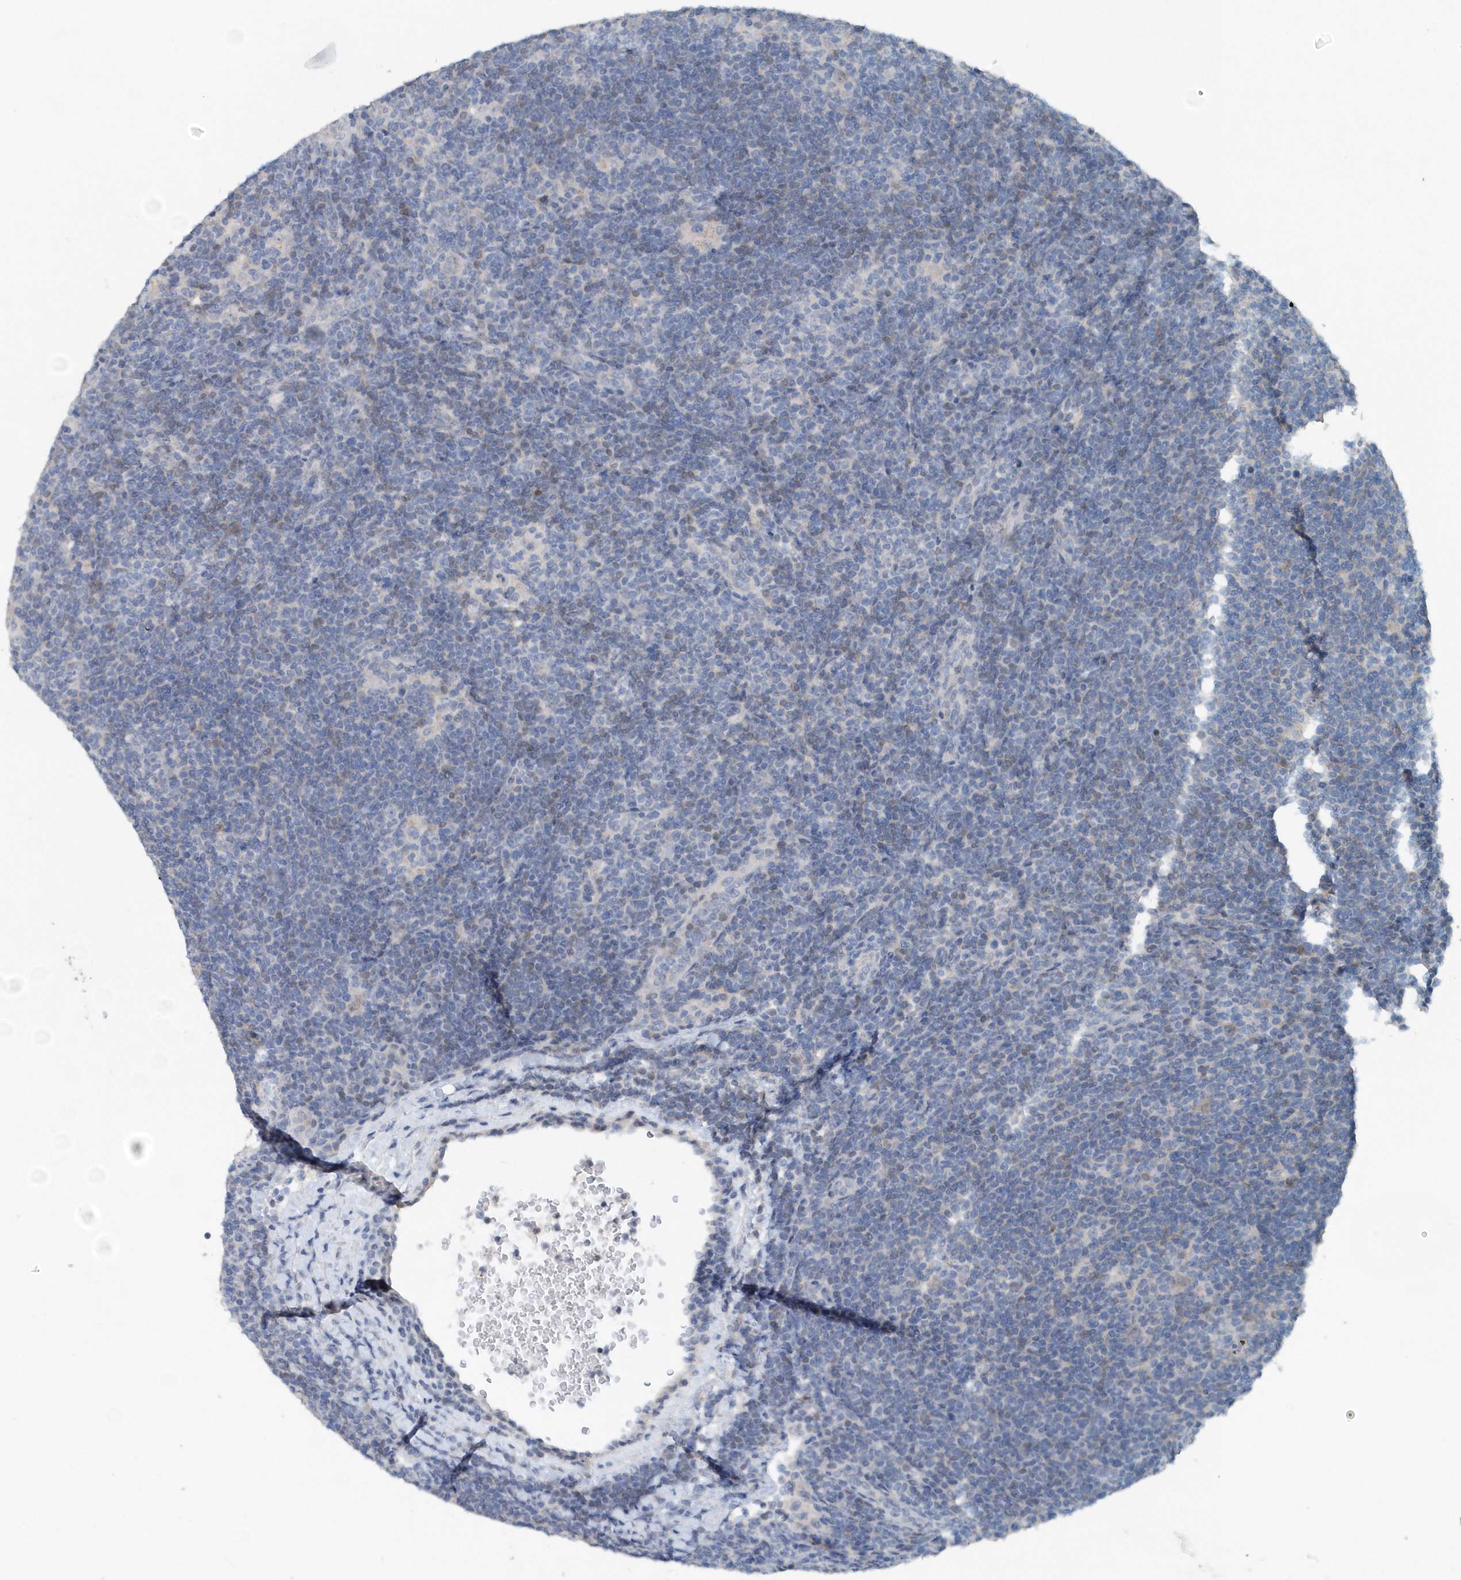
{"staining": {"intensity": "negative", "quantity": "none", "location": "none"}, "tissue": "lymphoma", "cell_type": "Tumor cells", "image_type": "cancer", "snomed": [{"axis": "morphology", "description": "Hodgkin's disease, NOS"}, {"axis": "topography", "description": "Lymph node"}], "caption": "Hodgkin's disease was stained to show a protein in brown. There is no significant staining in tumor cells.", "gene": "PFN2", "patient": {"sex": "female", "age": 57}}